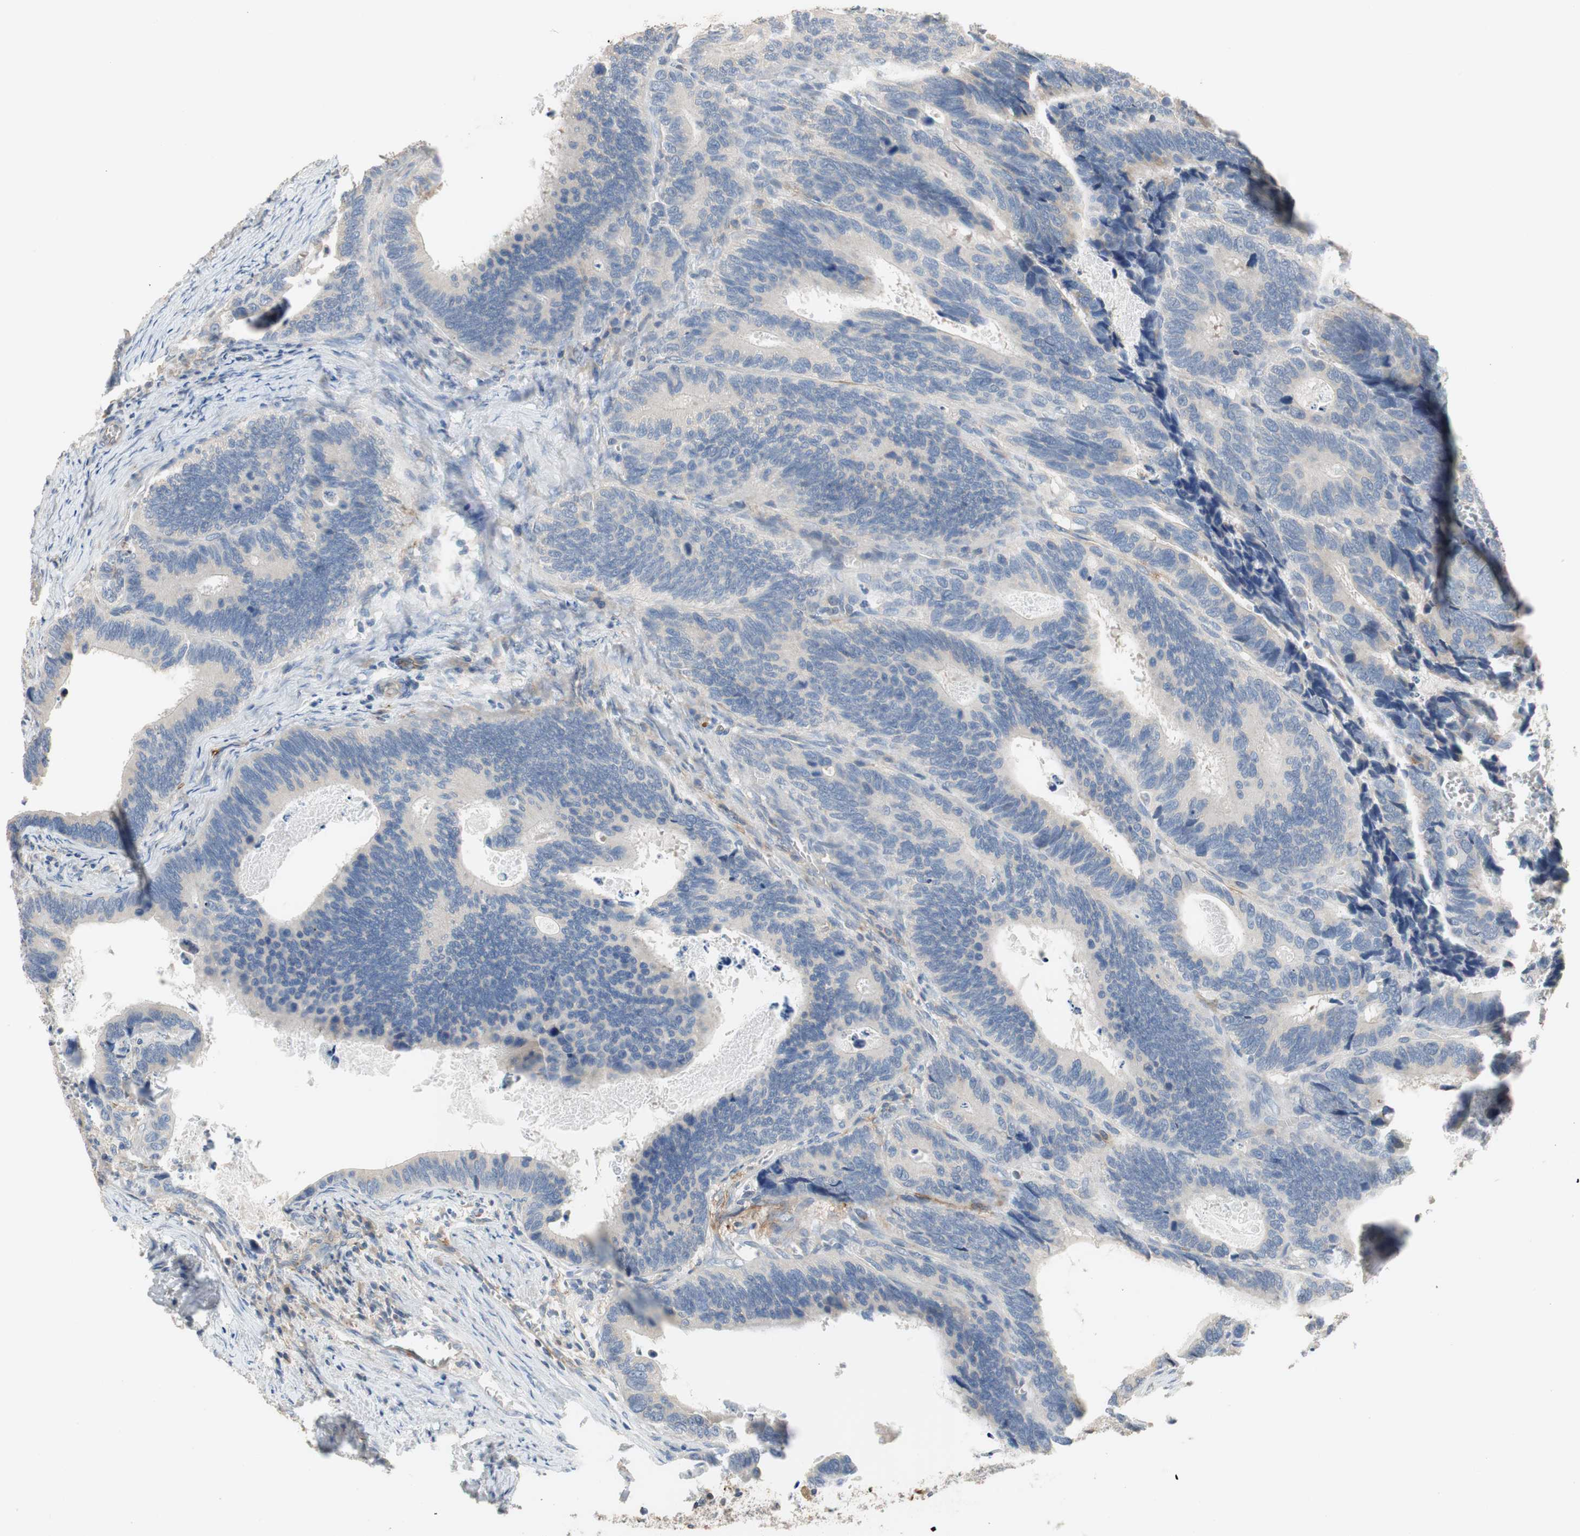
{"staining": {"intensity": "negative", "quantity": "none", "location": "none"}, "tissue": "colorectal cancer", "cell_type": "Tumor cells", "image_type": "cancer", "snomed": [{"axis": "morphology", "description": "Adenocarcinoma, NOS"}, {"axis": "topography", "description": "Colon"}], "caption": "DAB immunohistochemical staining of human colorectal cancer (adenocarcinoma) exhibits no significant expression in tumor cells.", "gene": "ALPL", "patient": {"sex": "male", "age": 72}}